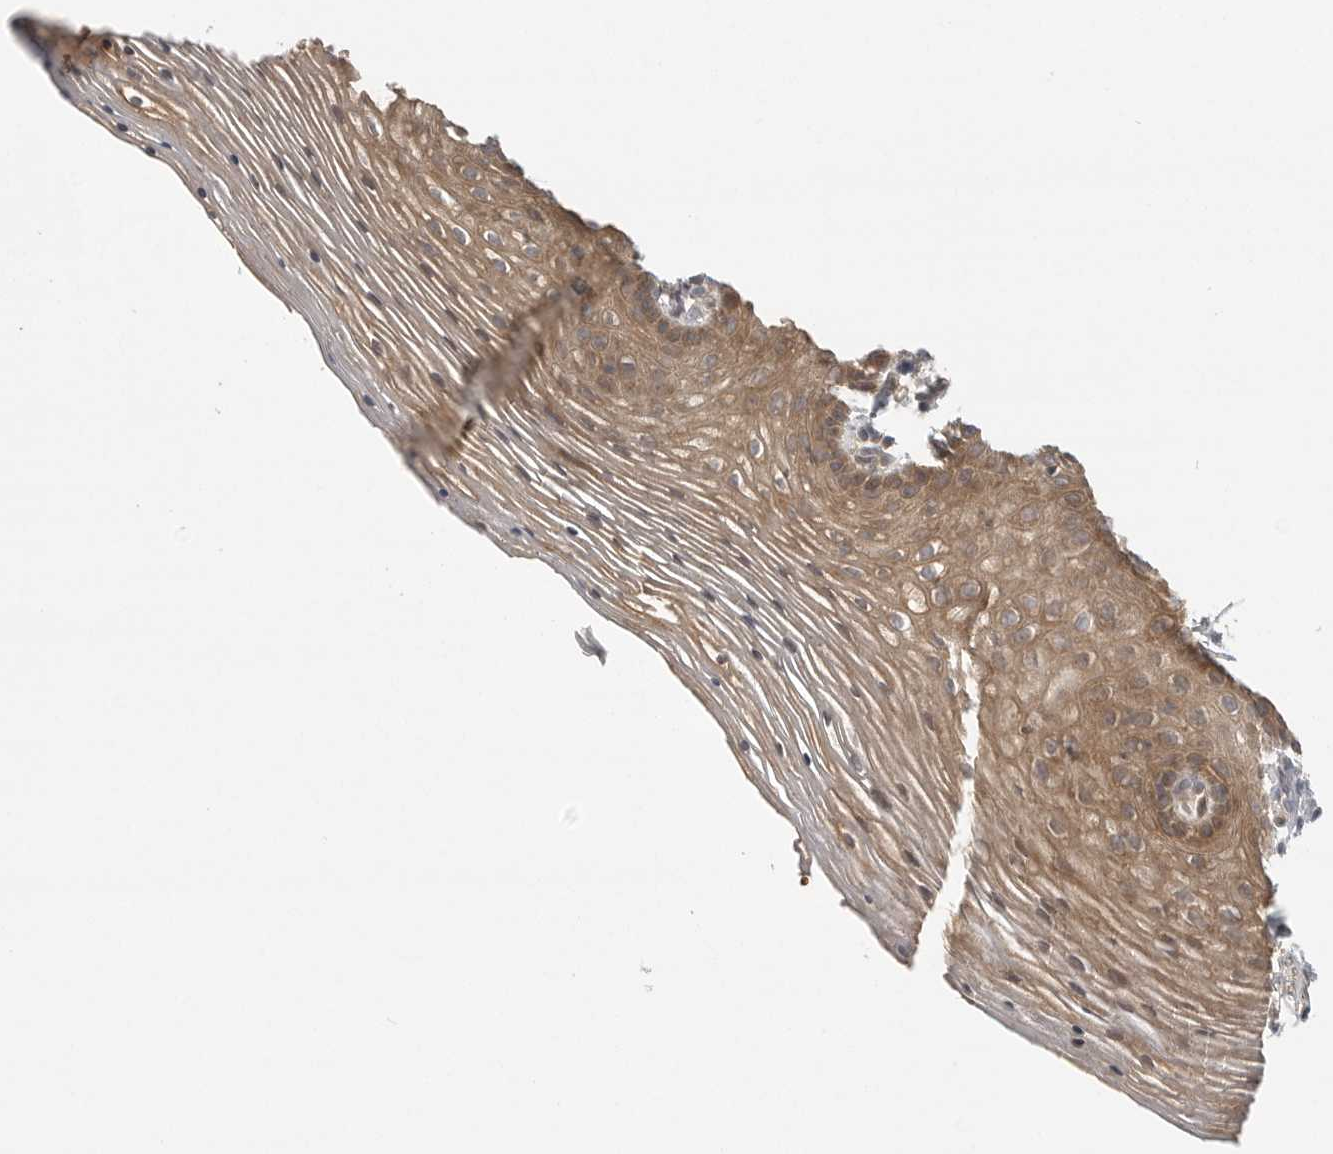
{"staining": {"intensity": "moderate", "quantity": ">75%", "location": "cytoplasmic/membranous"}, "tissue": "vagina", "cell_type": "Squamous epithelial cells", "image_type": "normal", "snomed": [{"axis": "morphology", "description": "Normal tissue, NOS"}, {"axis": "topography", "description": "Vagina"}], "caption": "Moderate cytoplasmic/membranous staining for a protein is present in about >75% of squamous epithelial cells of unremarkable vagina using immunohistochemistry.", "gene": "CCPG1", "patient": {"sex": "female", "age": 32}}